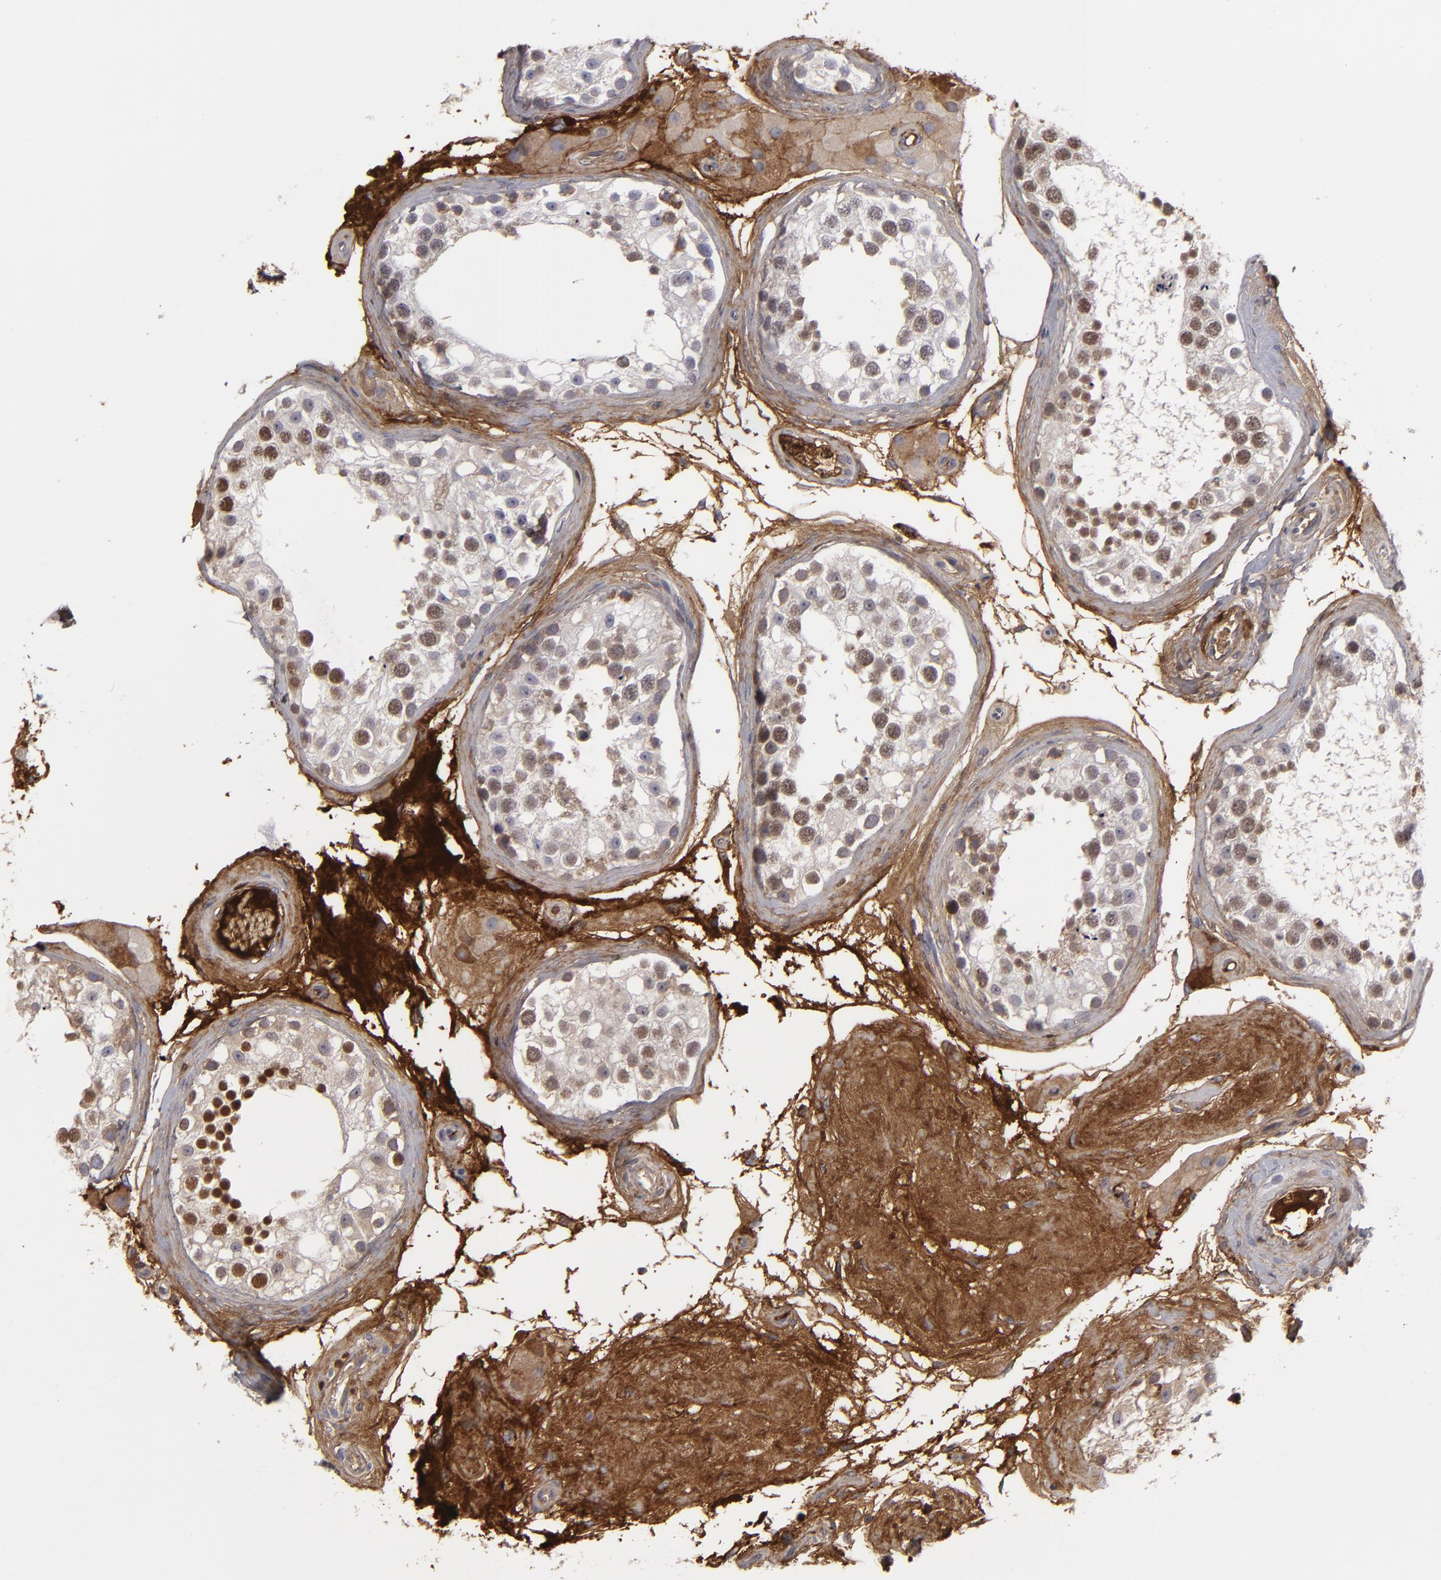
{"staining": {"intensity": "moderate", "quantity": "25%-75%", "location": "nuclear"}, "tissue": "testis", "cell_type": "Cells in seminiferous ducts", "image_type": "normal", "snomed": [{"axis": "morphology", "description": "Normal tissue, NOS"}, {"axis": "topography", "description": "Testis"}], "caption": "IHC histopathology image of normal testis: human testis stained using immunohistochemistry (IHC) reveals medium levels of moderate protein expression localized specifically in the nuclear of cells in seminiferous ducts, appearing as a nuclear brown color.", "gene": "LRG1", "patient": {"sex": "male", "age": 68}}